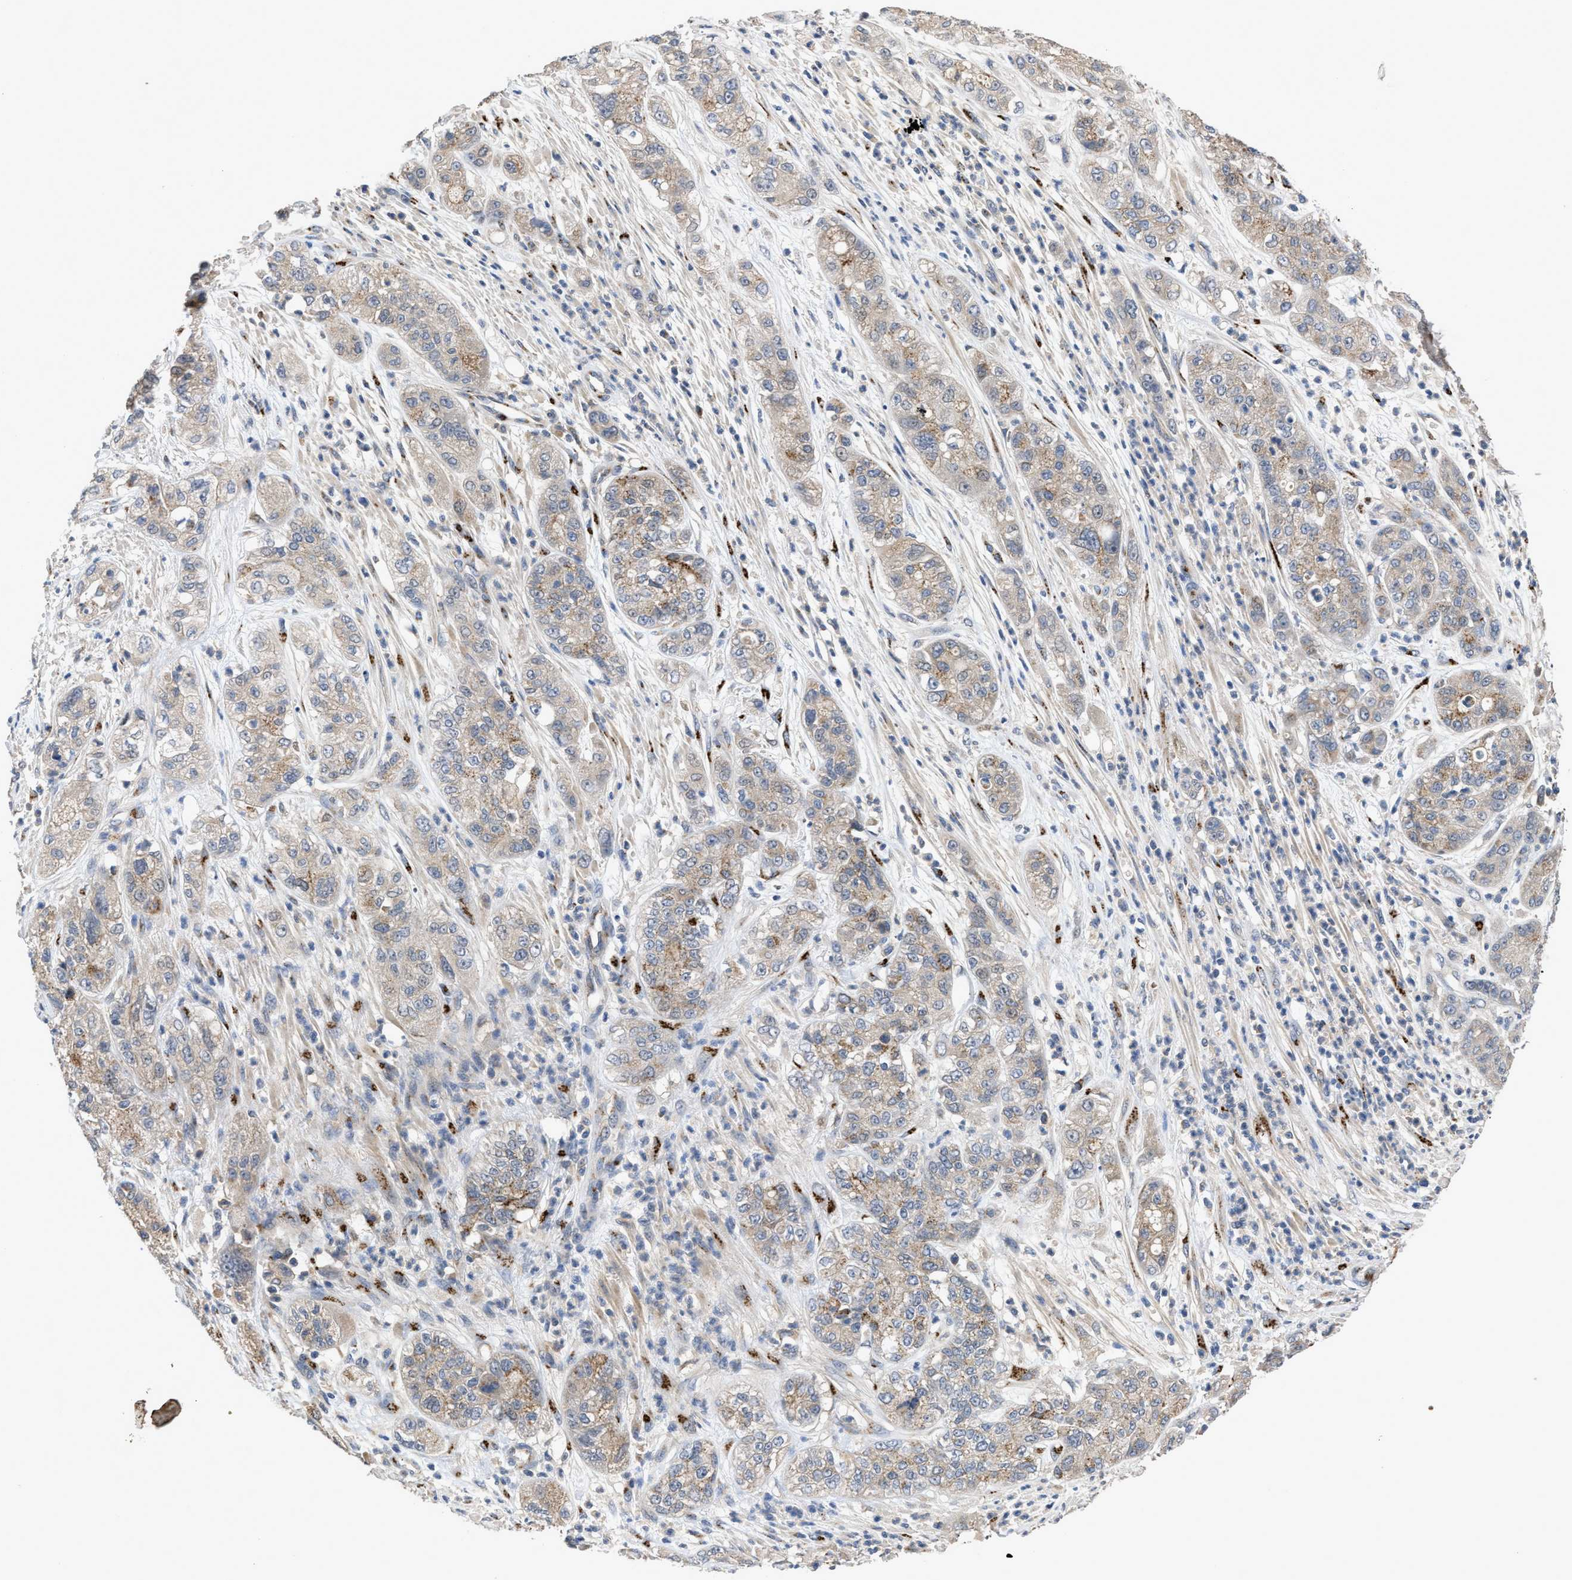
{"staining": {"intensity": "weak", "quantity": "25%-75%", "location": "cytoplasmic/membranous"}, "tissue": "pancreatic cancer", "cell_type": "Tumor cells", "image_type": "cancer", "snomed": [{"axis": "morphology", "description": "Adenocarcinoma, NOS"}, {"axis": "topography", "description": "Pancreas"}], "caption": "Protein expression analysis of pancreatic cancer demonstrates weak cytoplasmic/membranous positivity in about 25%-75% of tumor cells.", "gene": "SIK2", "patient": {"sex": "female", "age": 78}}